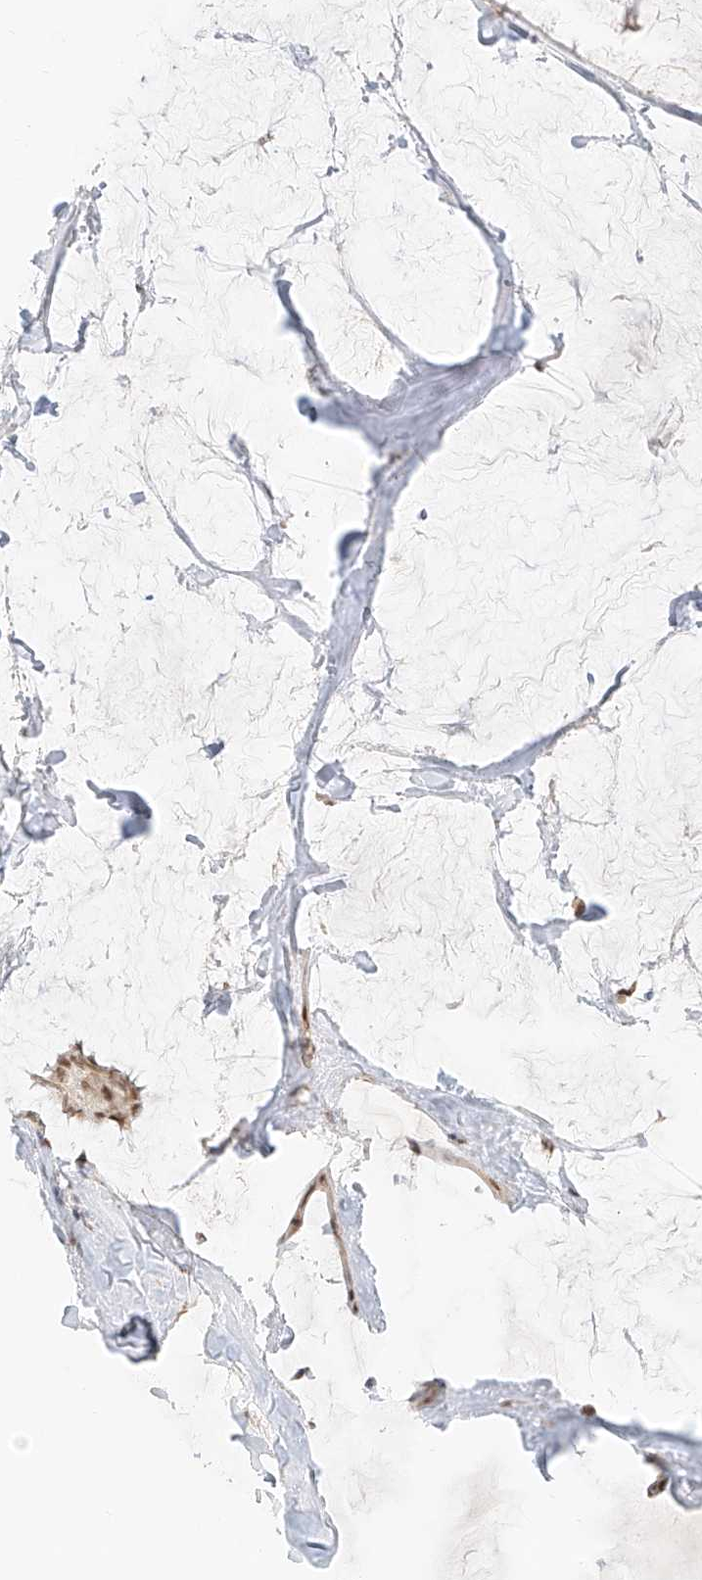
{"staining": {"intensity": "moderate", "quantity": ">75%", "location": "nuclear"}, "tissue": "breast cancer", "cell_type": "Tumor cells", "image_type": "cancer", "snomed": [{"axis": "morphology", "description": "Duct carcinoma"}, {"axis": "topography", "description": "Breast"}], "caption": "DAB immunohistochemical staining of human breast intraductal carcinoma shows moderate nuclear protein positivity in about >75% of tumor cells.", "gene": "CXorf58", "patient": {"sex": "female", "age": 93}}